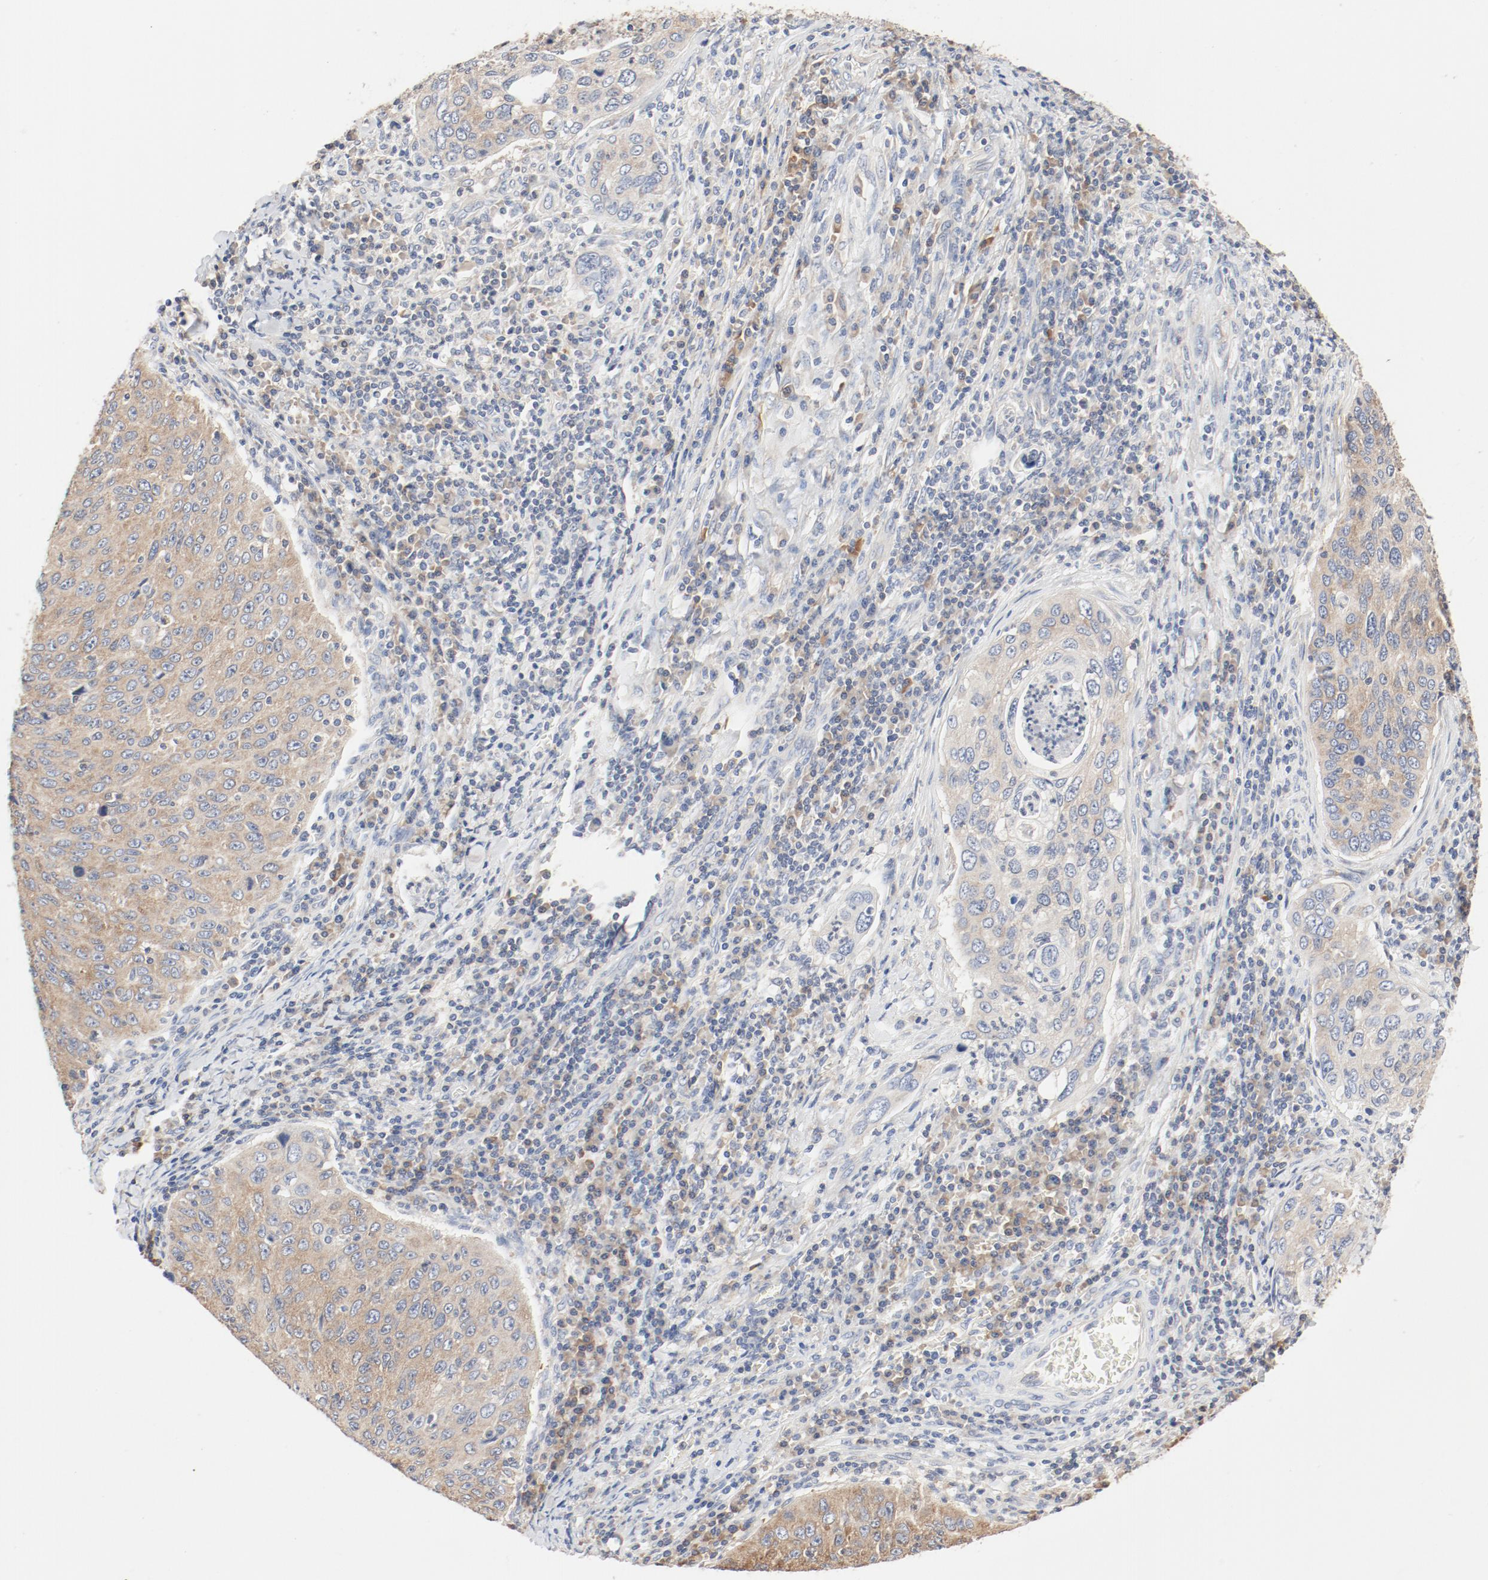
{"staining": {"intensity": "weak", "quantity": ">75%", "location": "cytoplasmic/membranous"}, "tissue": "cervical cancer", "cell_type": "Tumor cells", "image_type": "cancer", "snomed": [{"axis": "morphology", "description": "Squamous cell carcinoma, NOS"}, {"axis": "topography", "description": "Cervix"}], "caption": "This is an image of immunohistochemistry (IHC) staining of cervical cancer, which shows weak expression in the cytoplasmic/membranous of tumor cells.", "gene": "RPS6", "patient": {"sex": "female", "age": 53}}